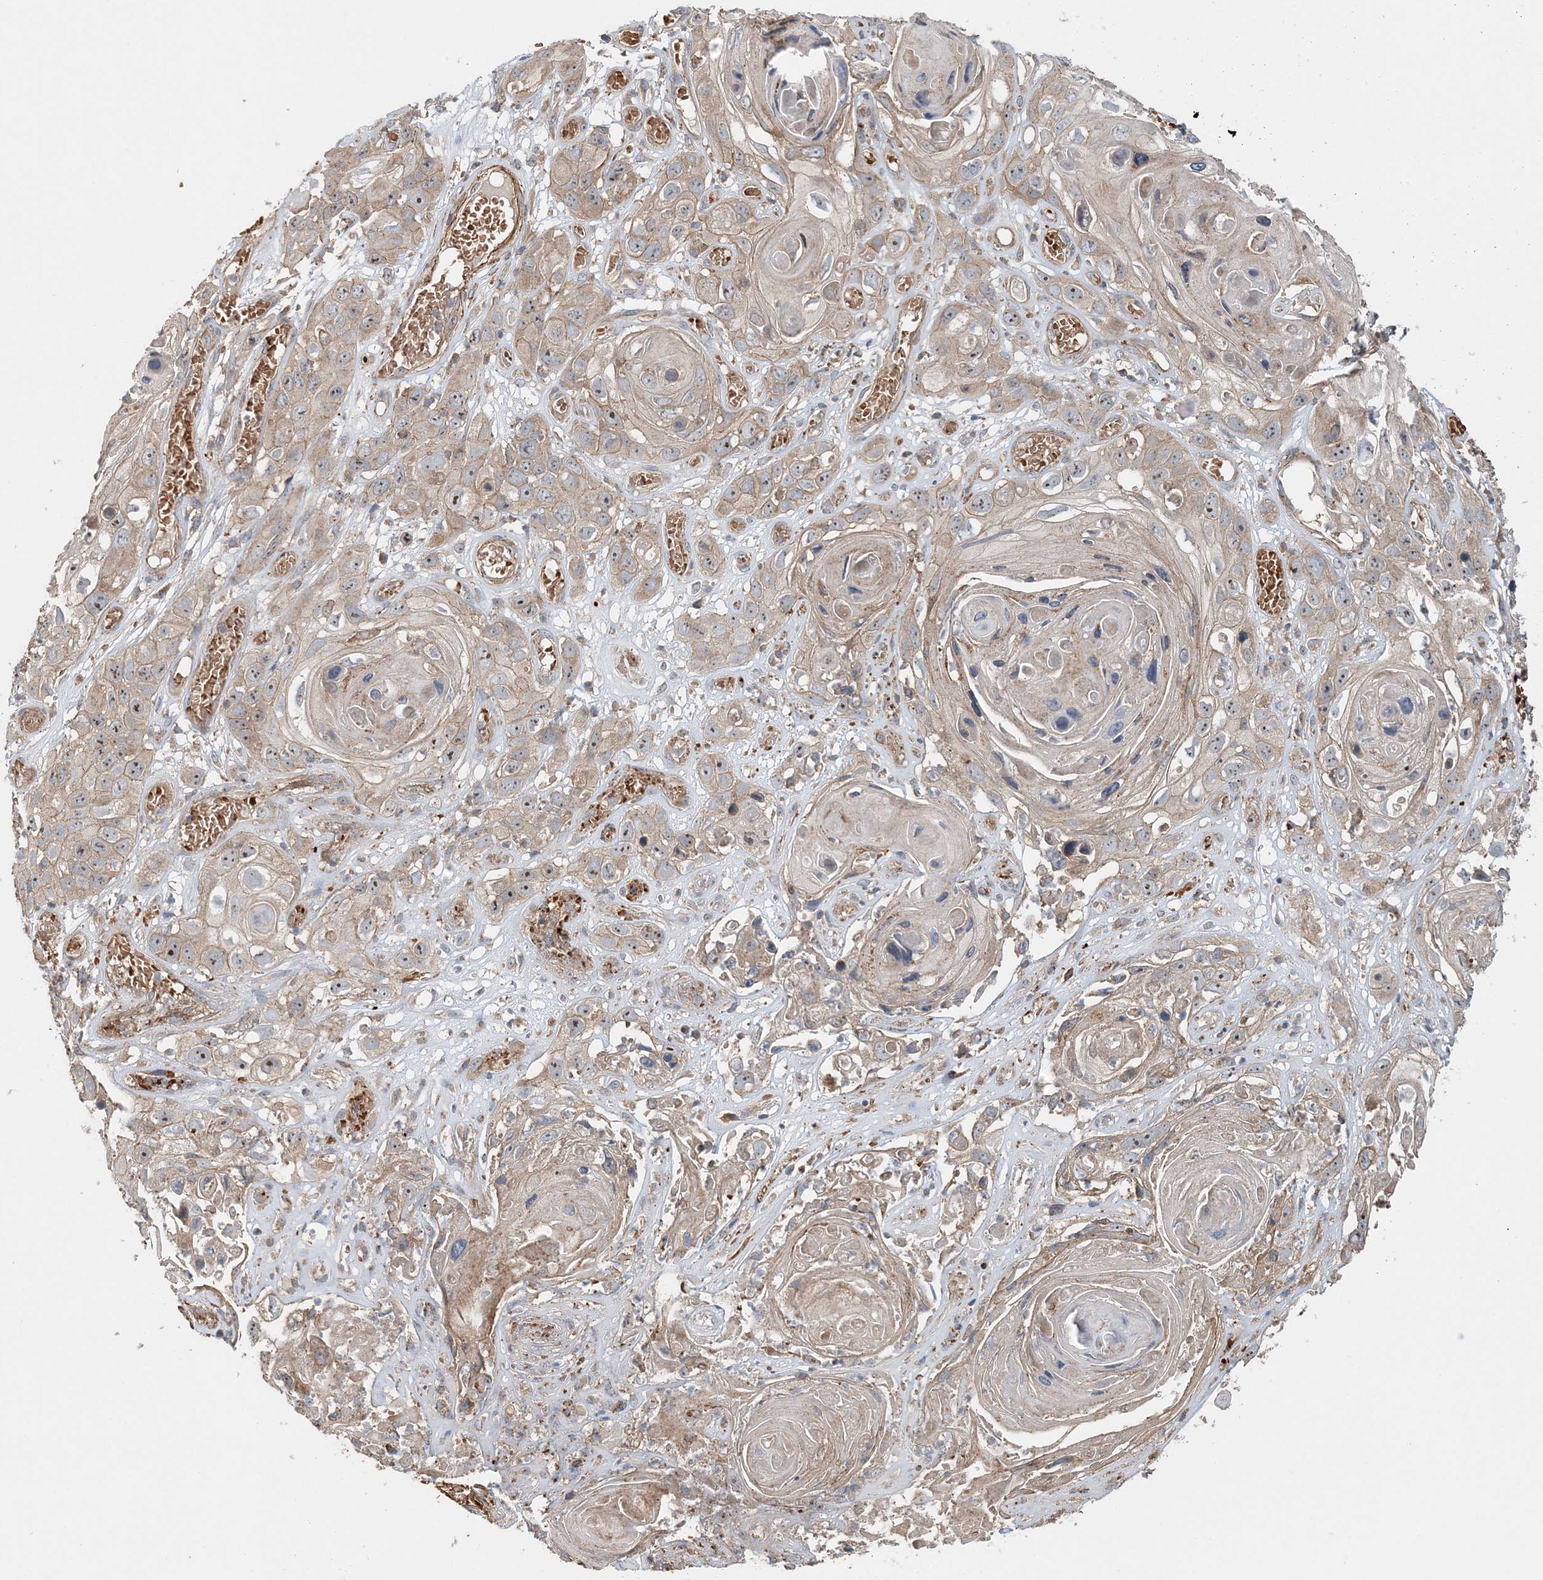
{"staining": {"intensity": "weak", "quantity": "25%-75%", "location": "nuclear"}, "tissue": "skin cancer", "cell_type": "Tumor cells", "image_type": "cancer", "snomed": [{"axis": "morphology", "description": "Squamous cell carcinoma, NOS"}, {"axis": "topography", "description": "Skin"}], "caption": "A micrograph of skin squamous cell carcinoma stained for a protein demonstrates weak nuclear brown staining in tumor cells. Nuclei are stained in blue.", "gene": "TTI1", "patient": {"sex": "male", "age": 55}}